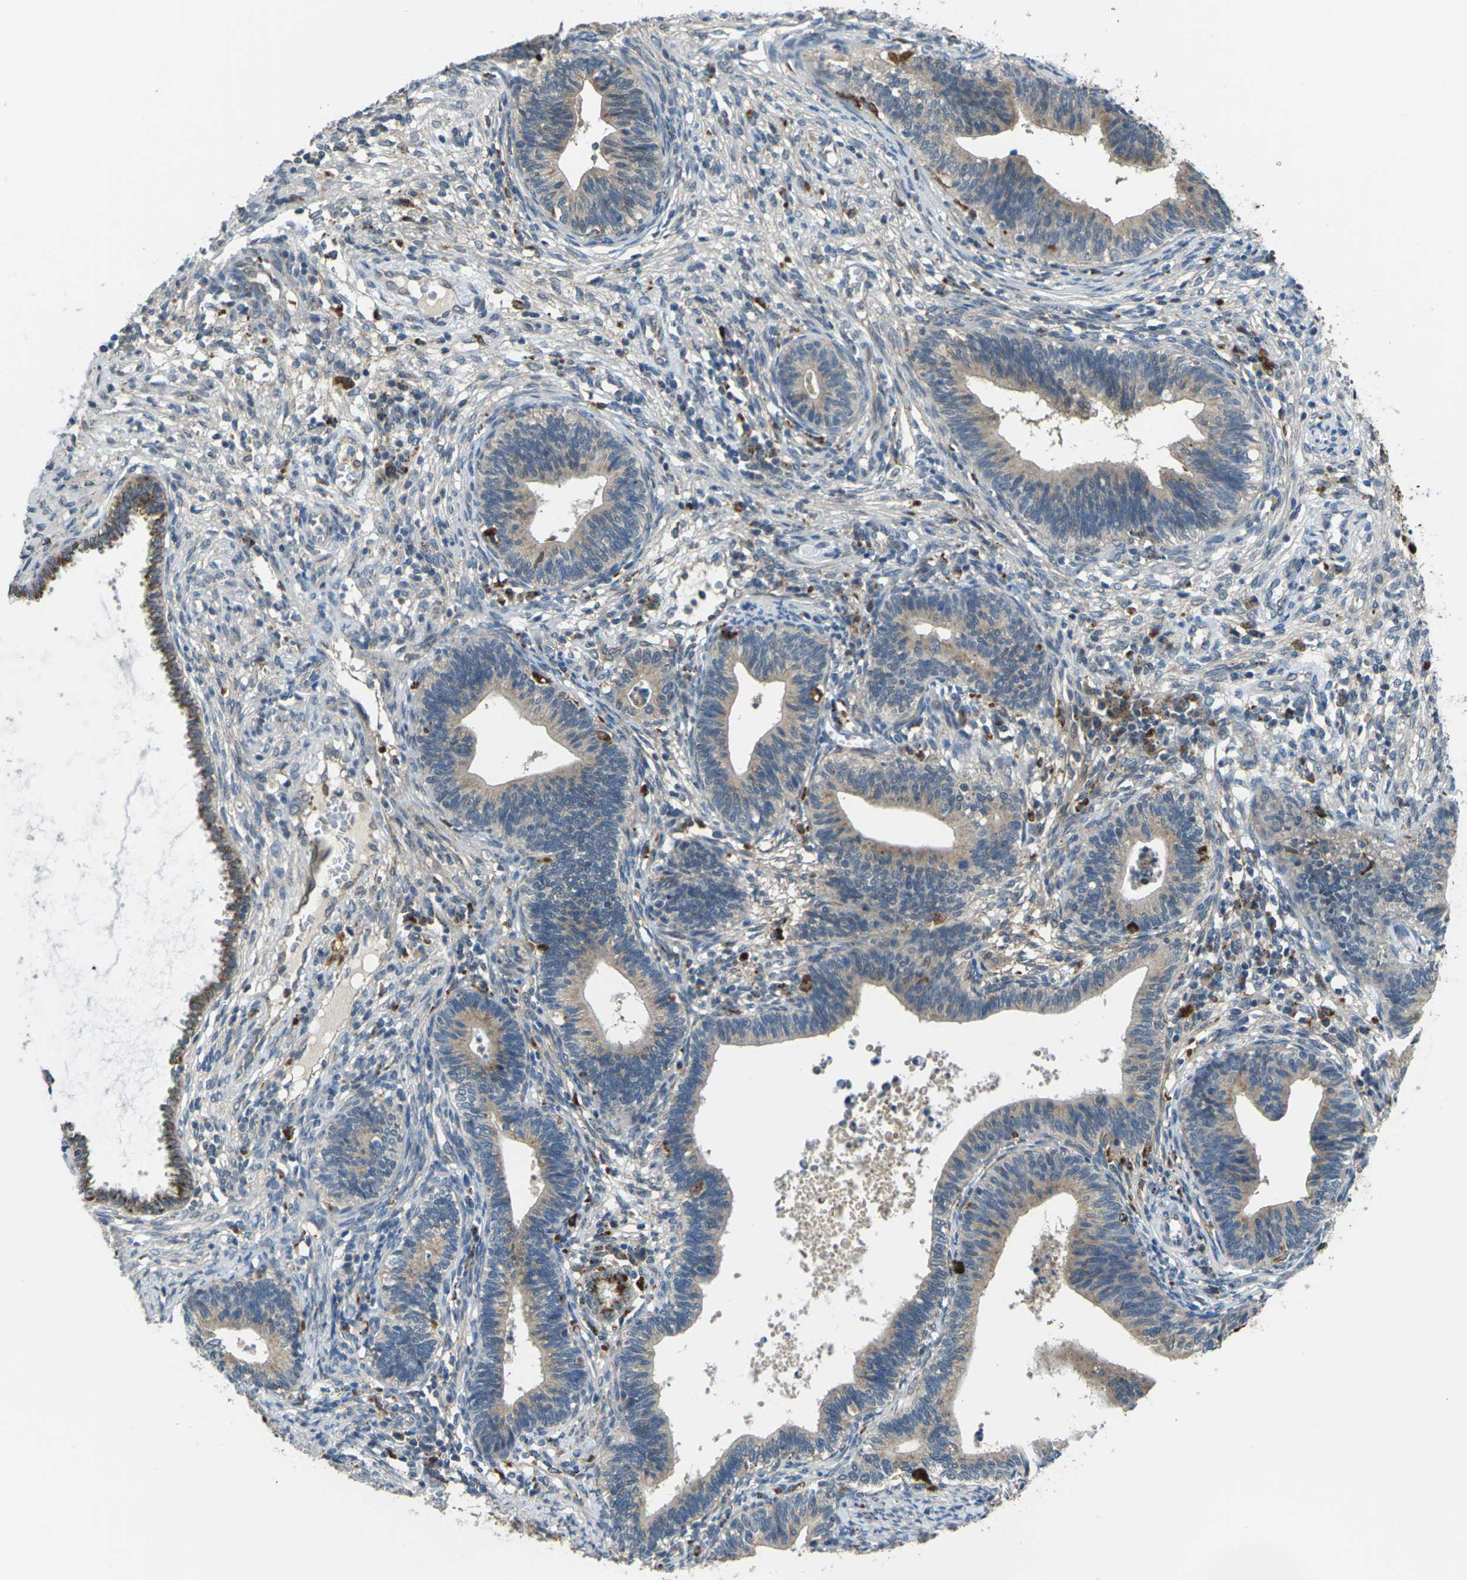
{"staining": {"intensity": "weak", "quantity": "25%-75%", "location": "cytoplasmic/membranous"}, "tissue": "cervical cancer", "cell_type": "Tumor cells", "image_type": "cancer", "snomed": [{"axis": "morphology", "description": "Adenocarcinoma, NOS"}, {"axis": "topography", "description": "Cervix"}], "caption": "Immunohistochemical staining of human cervical cancer (adenocarcinoma) displays low levels of weak cytoplasmic/membranous positivity in approximately 25%-75% of tumor cells. The staining was performed using DAB, with brown indicating positive protein expression. Nuclei are stained blue with hematoxylin.", "gene": "SLC31A2", "patient": {"sex": "female", "age": 44}}